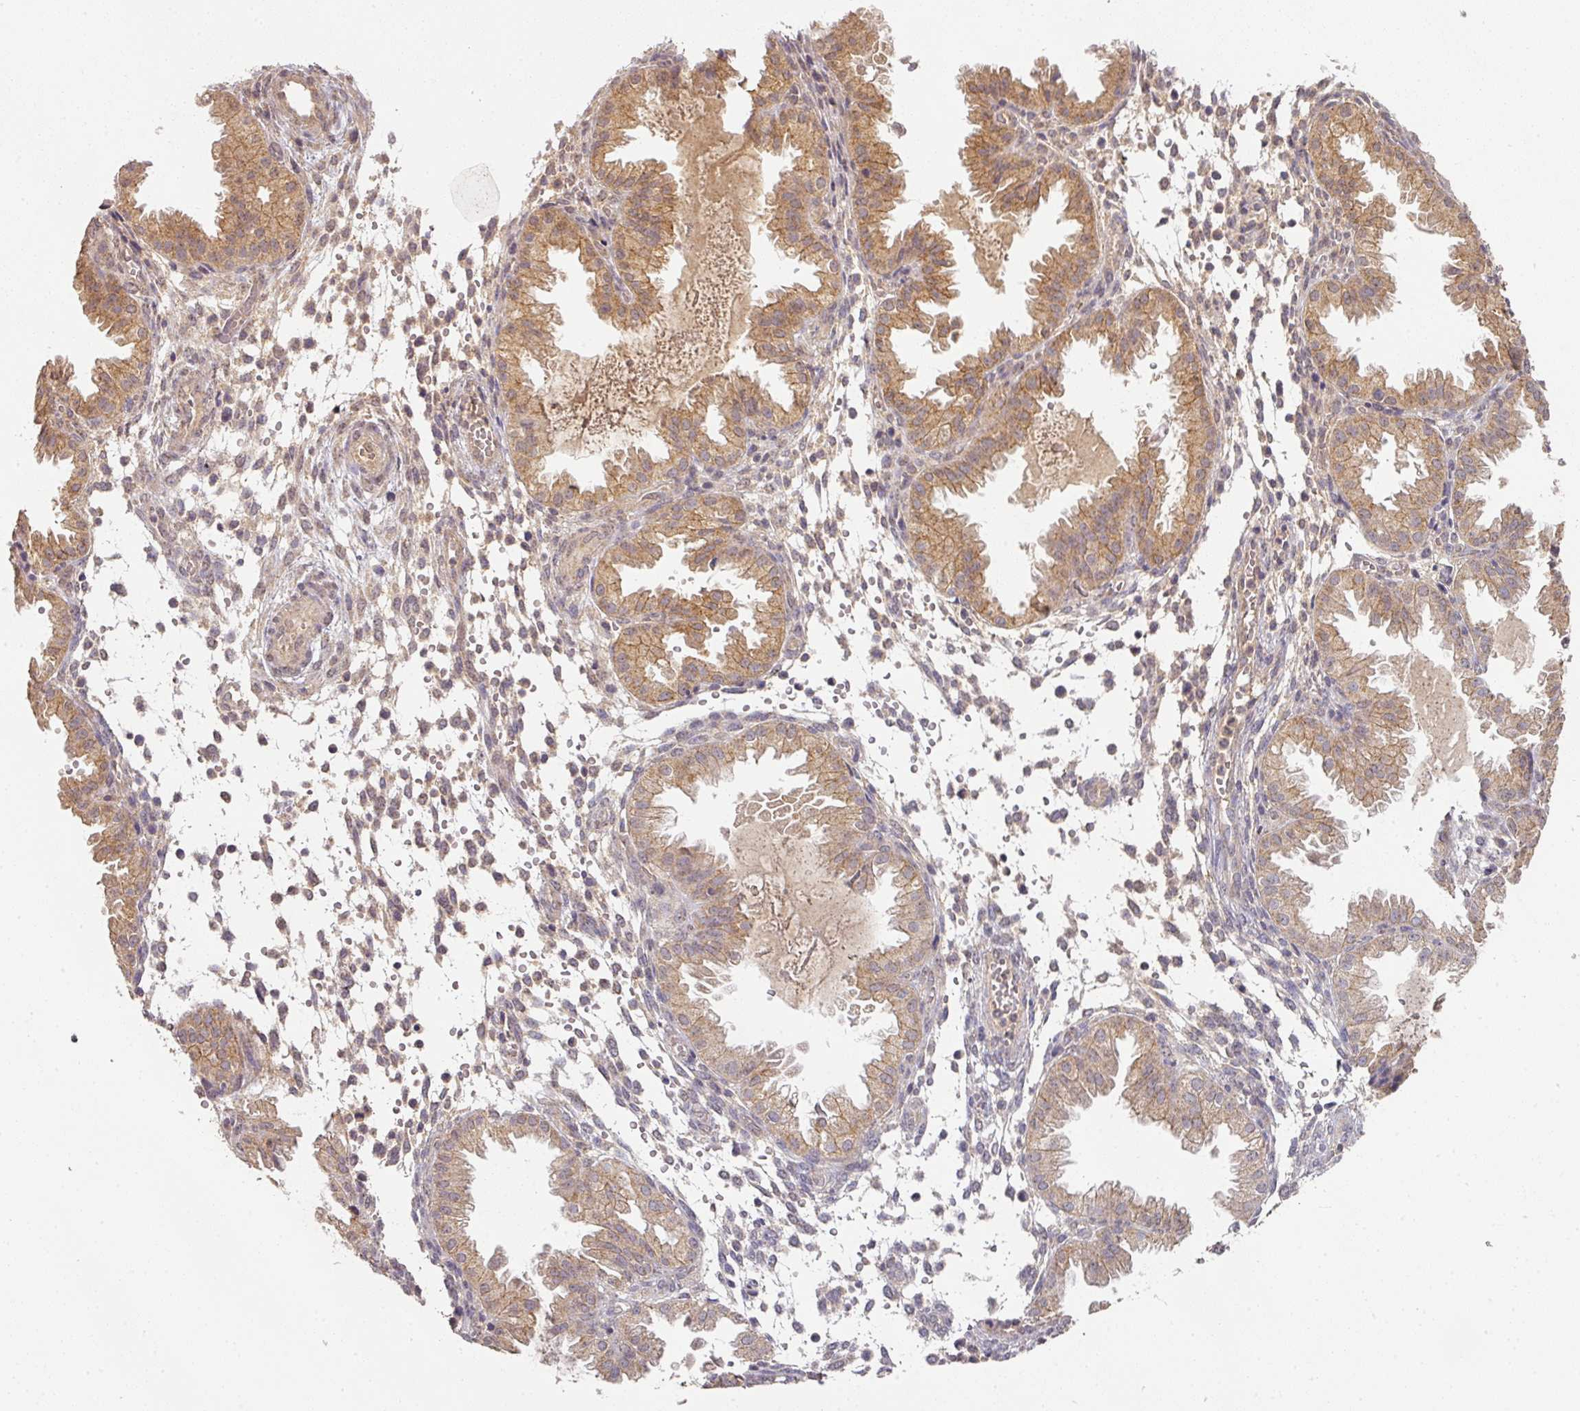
{"staining": {"intensity": "weak", "quantity": "25%-75%", "location": "cytoplasmic/membranous"}, "tissue": "endometrium", "cell_type": "Cells in endometrial stroma", "image_type": "normal", "snomed": [{"axis": "morphology", "description": "Normal tissue, NOS"}, {"axis": "topography", "description": "Endometrium"}], "caption": "The immunohistochemical stain labels weak cytoplasmic/membranous staining in cells in endometrial stroma of normal endometrium.", "gene": "EXTL3", "patient": {"sex": "female", "age": 33}}